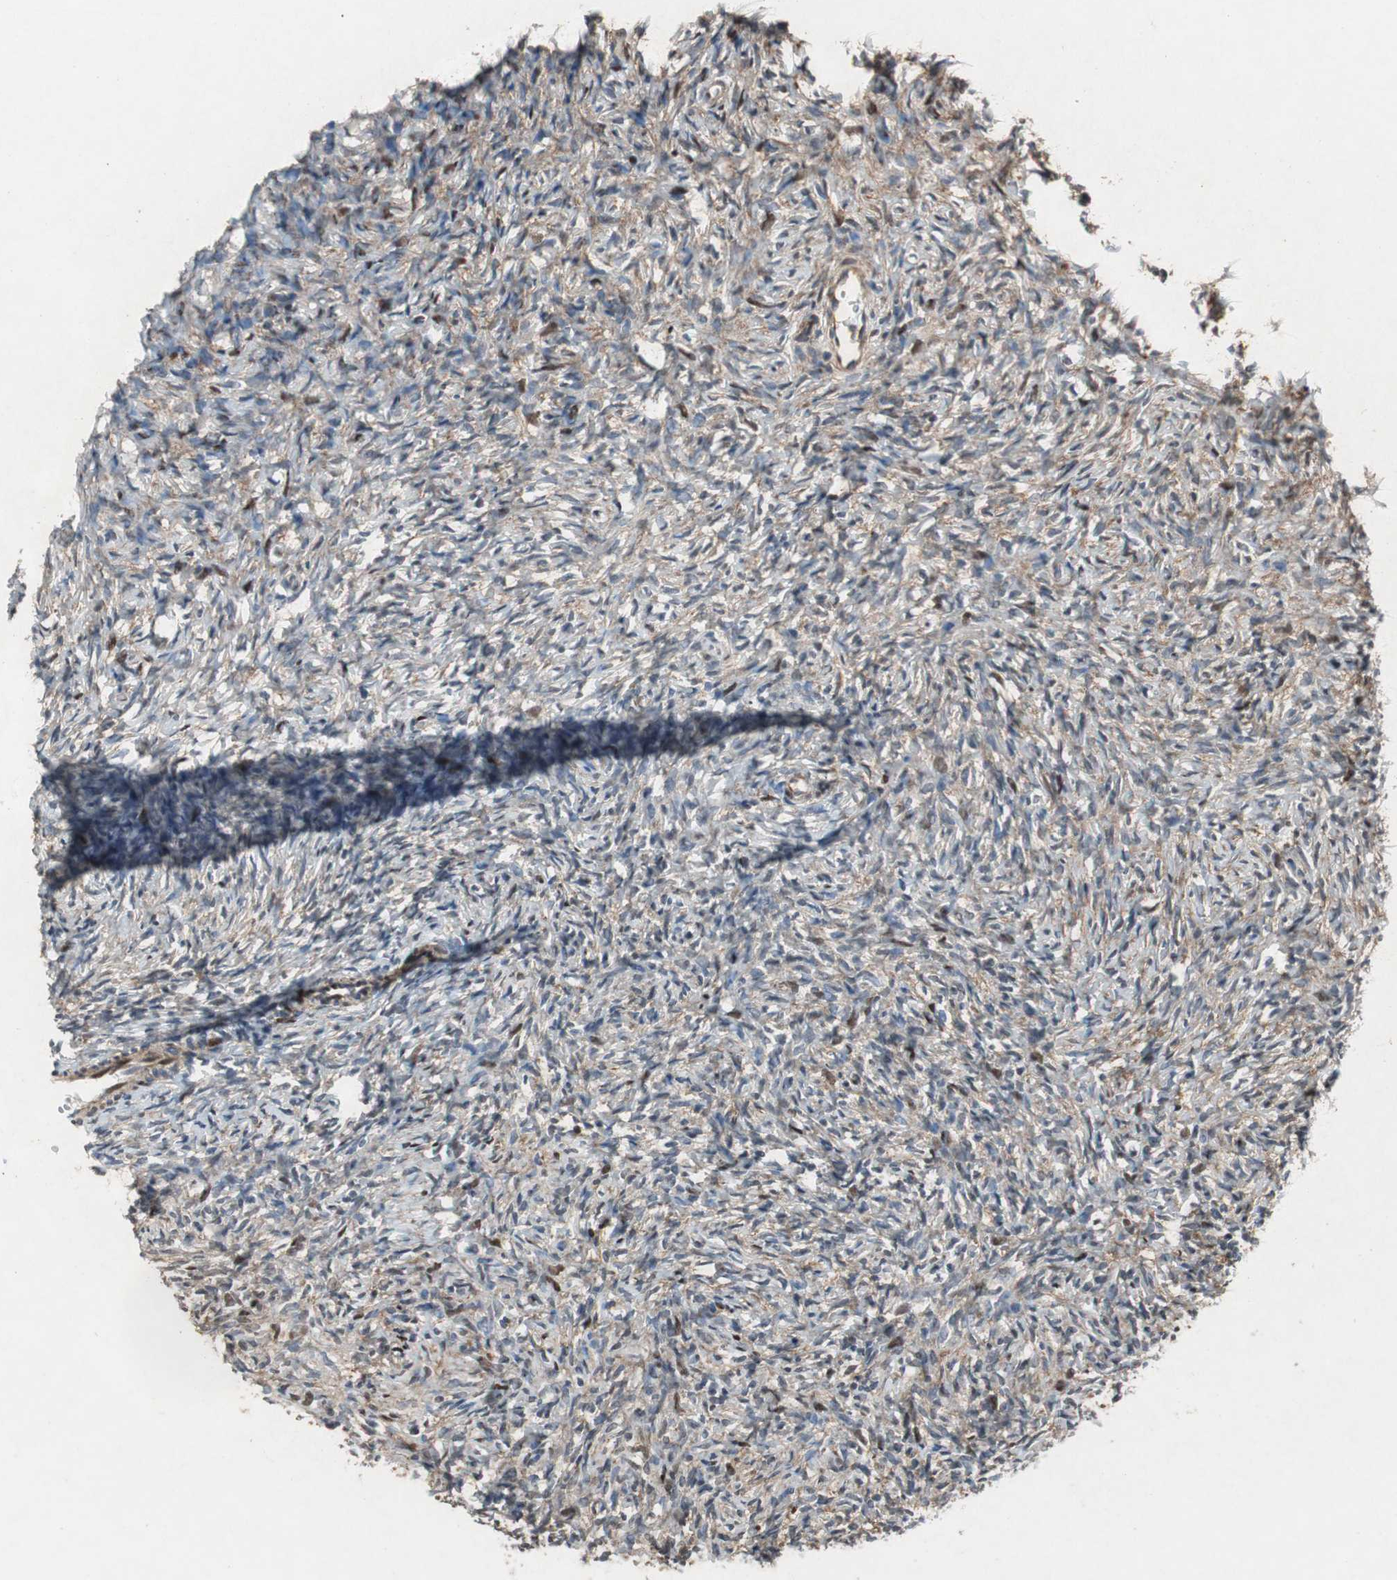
{"staining": {"intensity": "moderate", "quantity": "25%-75%", "location": "cytoplasmic/membranous,nuclear"}, "tissue": "ovary", "cell_type": "Ovarian stroma cells", "image_type": "normal", "snomed": [{"axis": "morphology", "description": "Normal tissue, NOS"}, {"axis": "topography", "description": "Ovary"}], "caption": "Brown immunohistochemical staining in unremarkable ovary shows moderate cytoplasmic/membranous,nuclear expression in approximately 25%-75% of ovarian stroma cells. The staining was performed using DAB (3,3'-diaminobenzidine) to visualize the protein expression in brown, while the nuclei were stained in blue with hematoxylin (Magnification: 20x).", "gene": "RPL35", "patient": {"sex": "female", "age": 35}}